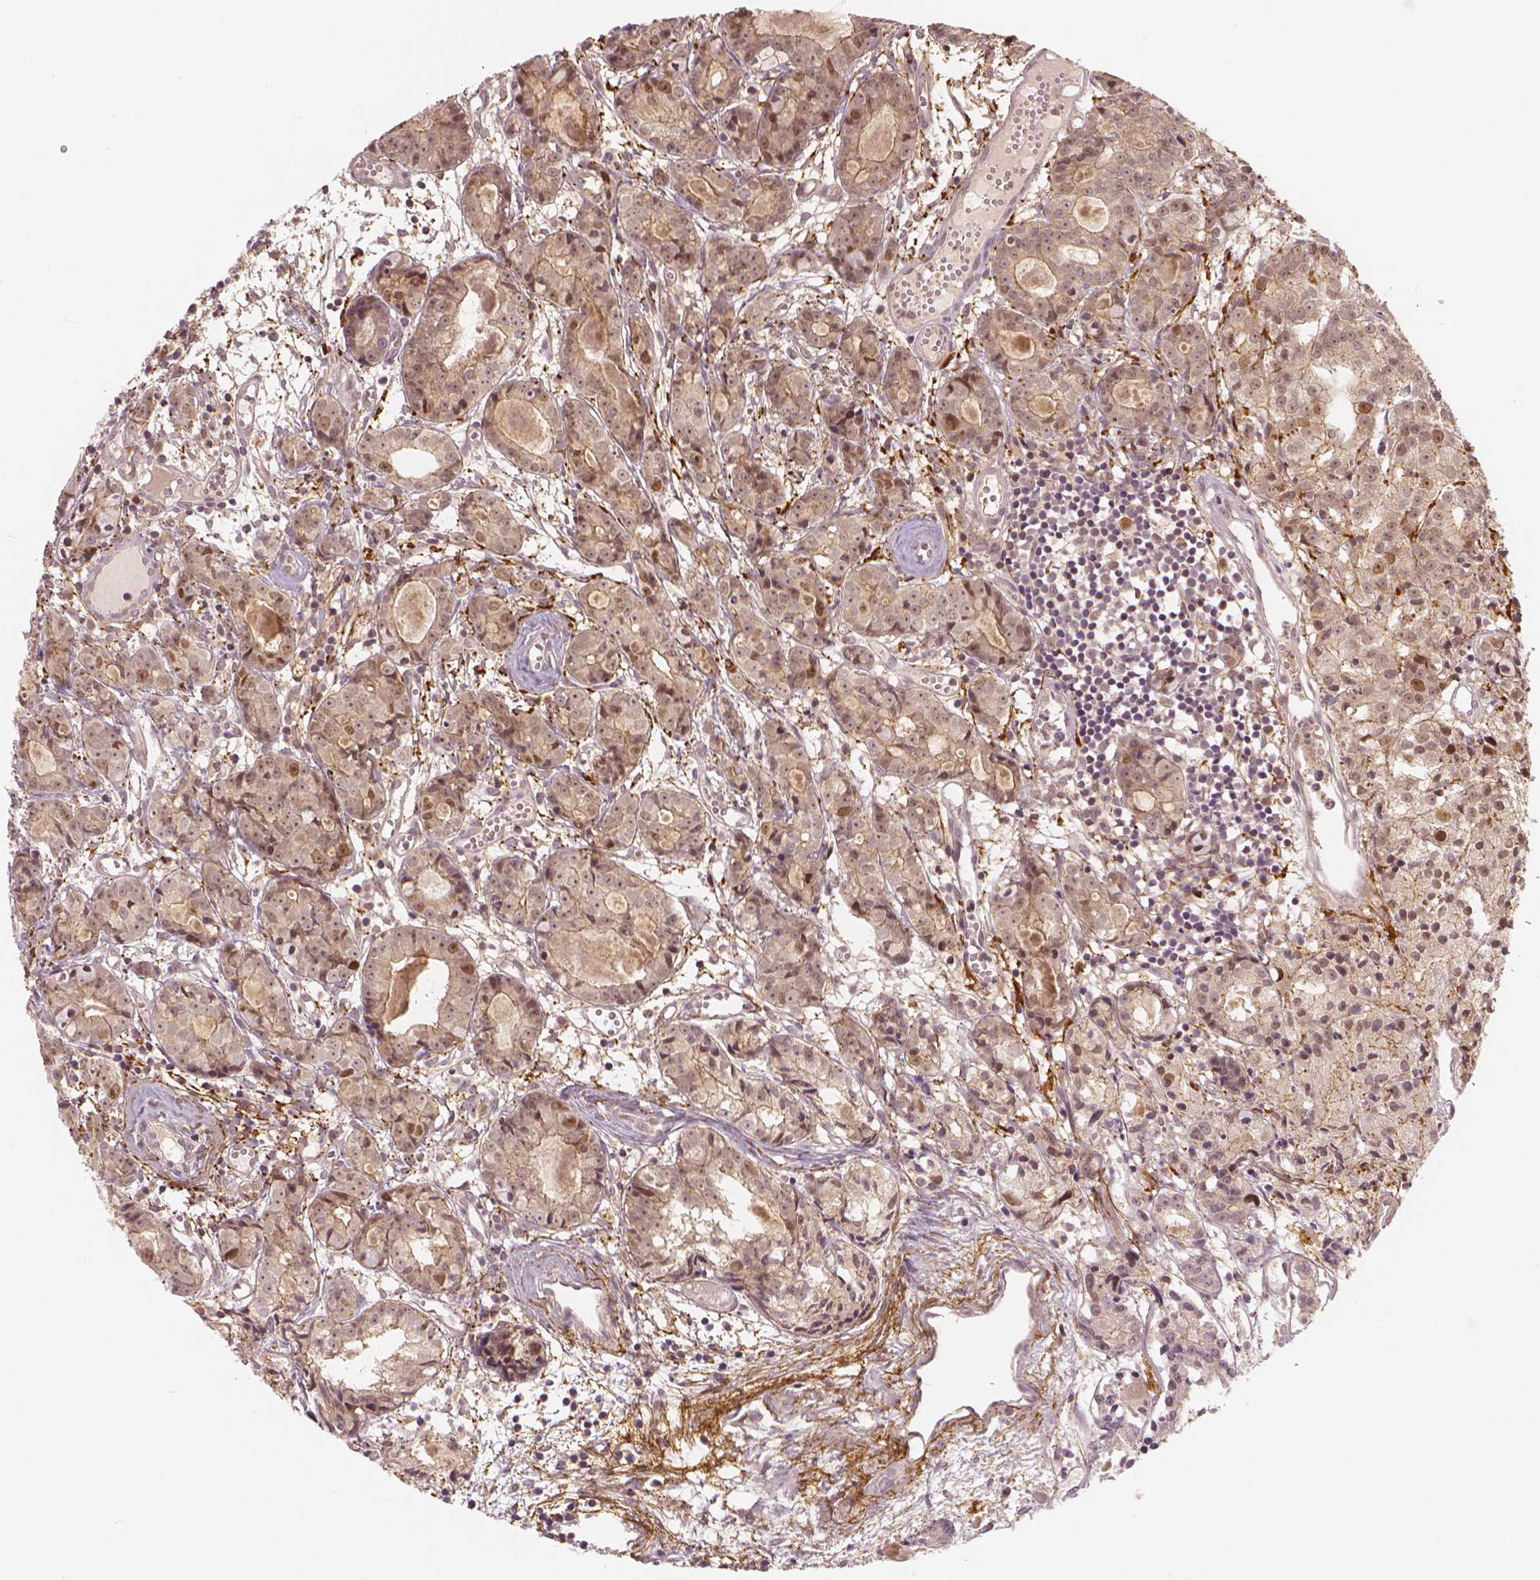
{"staining": {"intensity": "moderate", "quantity": "<25%", "location": "nuclear"}, "tissue": "prostate cancer", "cell_type": "Tumor cells", "image_type": "cancer", "snomed": [{"axis": "morphology", "description": "Adenocarcinoma, Medium grade"}, {"axis": "topography", "description": "Prostate"}], "caption": "A high-resolution photomicrograph shows immunohistochemistry staining of prostate cancer (adenocarcinoma (medium-grade)), which reveals moderate nuclear expression in approximately <25% of tumor cells.", "gene": "NSD2", "patient": {"sex": "male", "age": 74}}